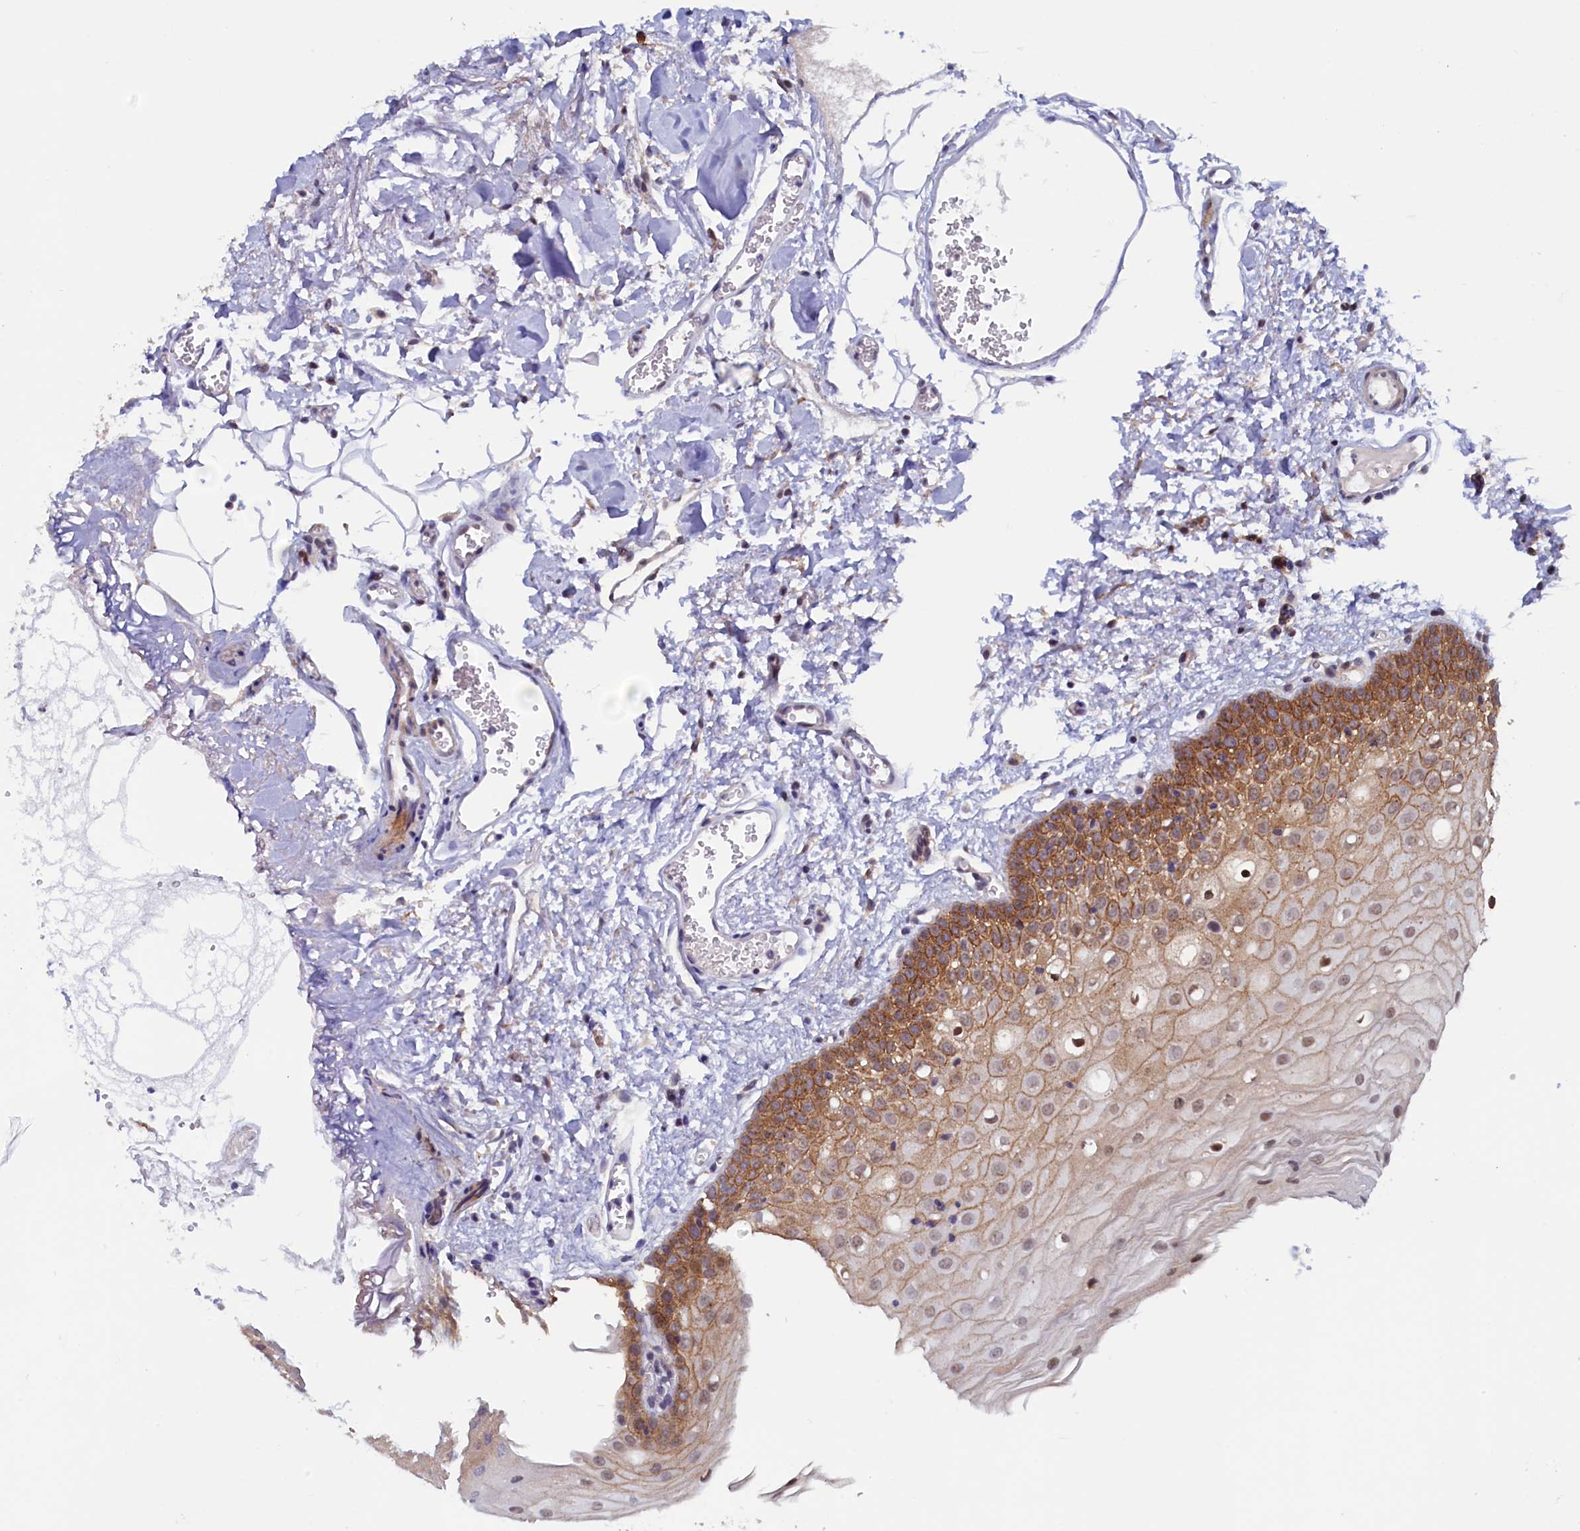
{"staining": {"intensity": "strong", "quantity": "25%-75%", "location": "cytoplasmic/membranous"}, "tissue": "oral mucosa", "cell_type": "Squamous epithelial cells", "image_type": "normal", "snomed": [{"axis": "morphology", "description": "Normal tissue, NOS"}, {"axis": "topography", "description": "Oral tissue"}, {"axis": "topography", "description": "Tounge, NOS"}], "caption": "Immunohistochemical staining of benign human oral mucosa reveals 25%-75% levels of strong cytoplasmic/membranous protein positivity in about 25%-75% of squamous epithelial cells.", "gene": "PACSIN3", "patient": {"sex": "female", "age": 73}}